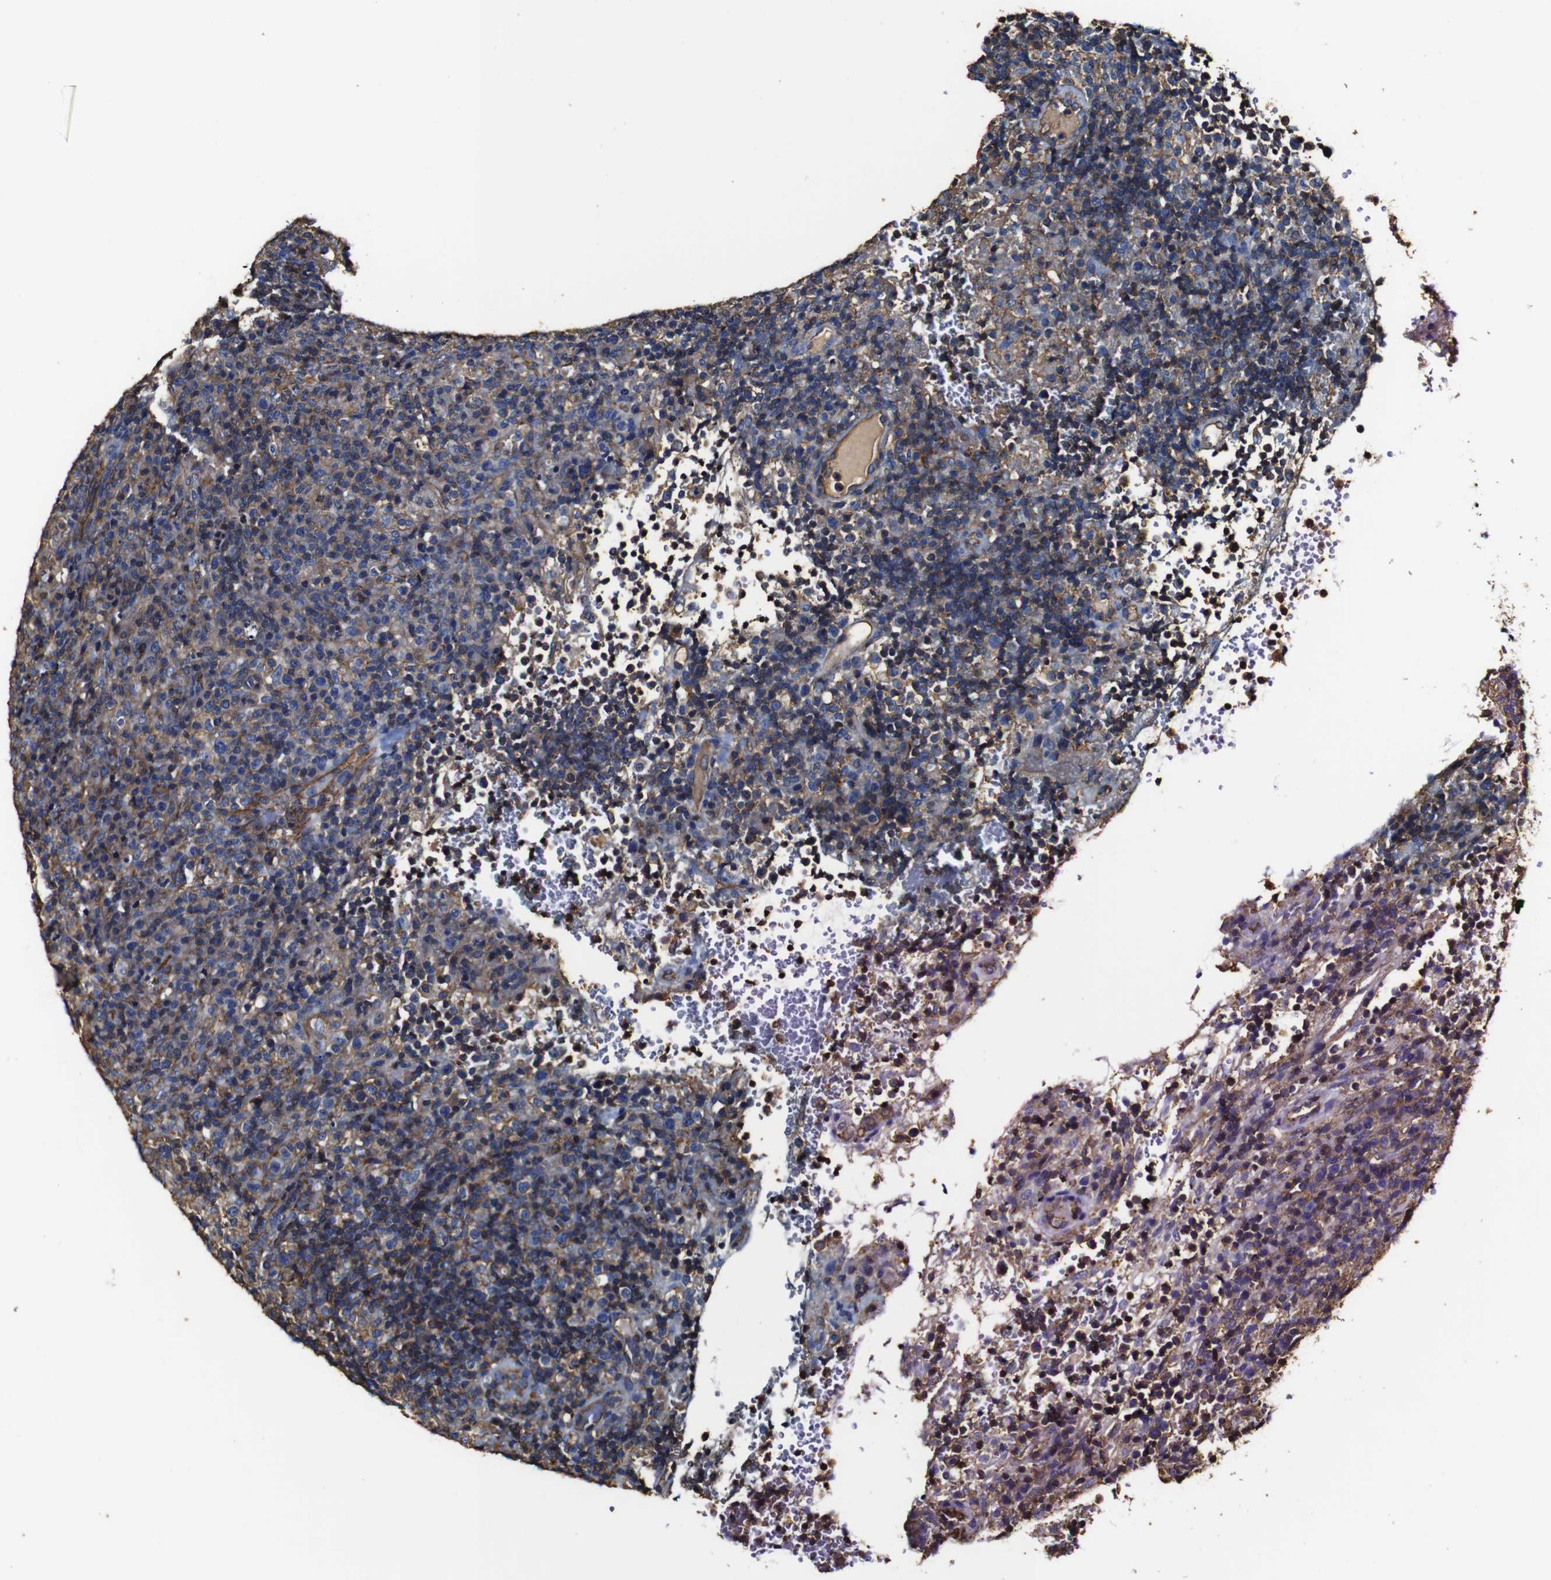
{"staining": {"intensity": "weak", "quantity": "<25%", "location": "cytoplasmic/membranous"}, "tissue": "lymphoma", "cell_type": "Tumor cells", "image_type": "cancer", "snomed": [{"axis": "morphology", "description": "Malignant lymphoma, non-Hodgkin's type, High grade"}, {"axis": "topography", "description": "Lymph node"}], "caption": "Tumor cells show no significant positivity in lymphoma. (Stains: DAB (3,3'-diaminobenzidine) IHC with hematoxylin counter stain, Microscopy: brightfield microscopy at high magnification).", "gene": "MSN", "patient": {"sex": "female", "age": 76}}